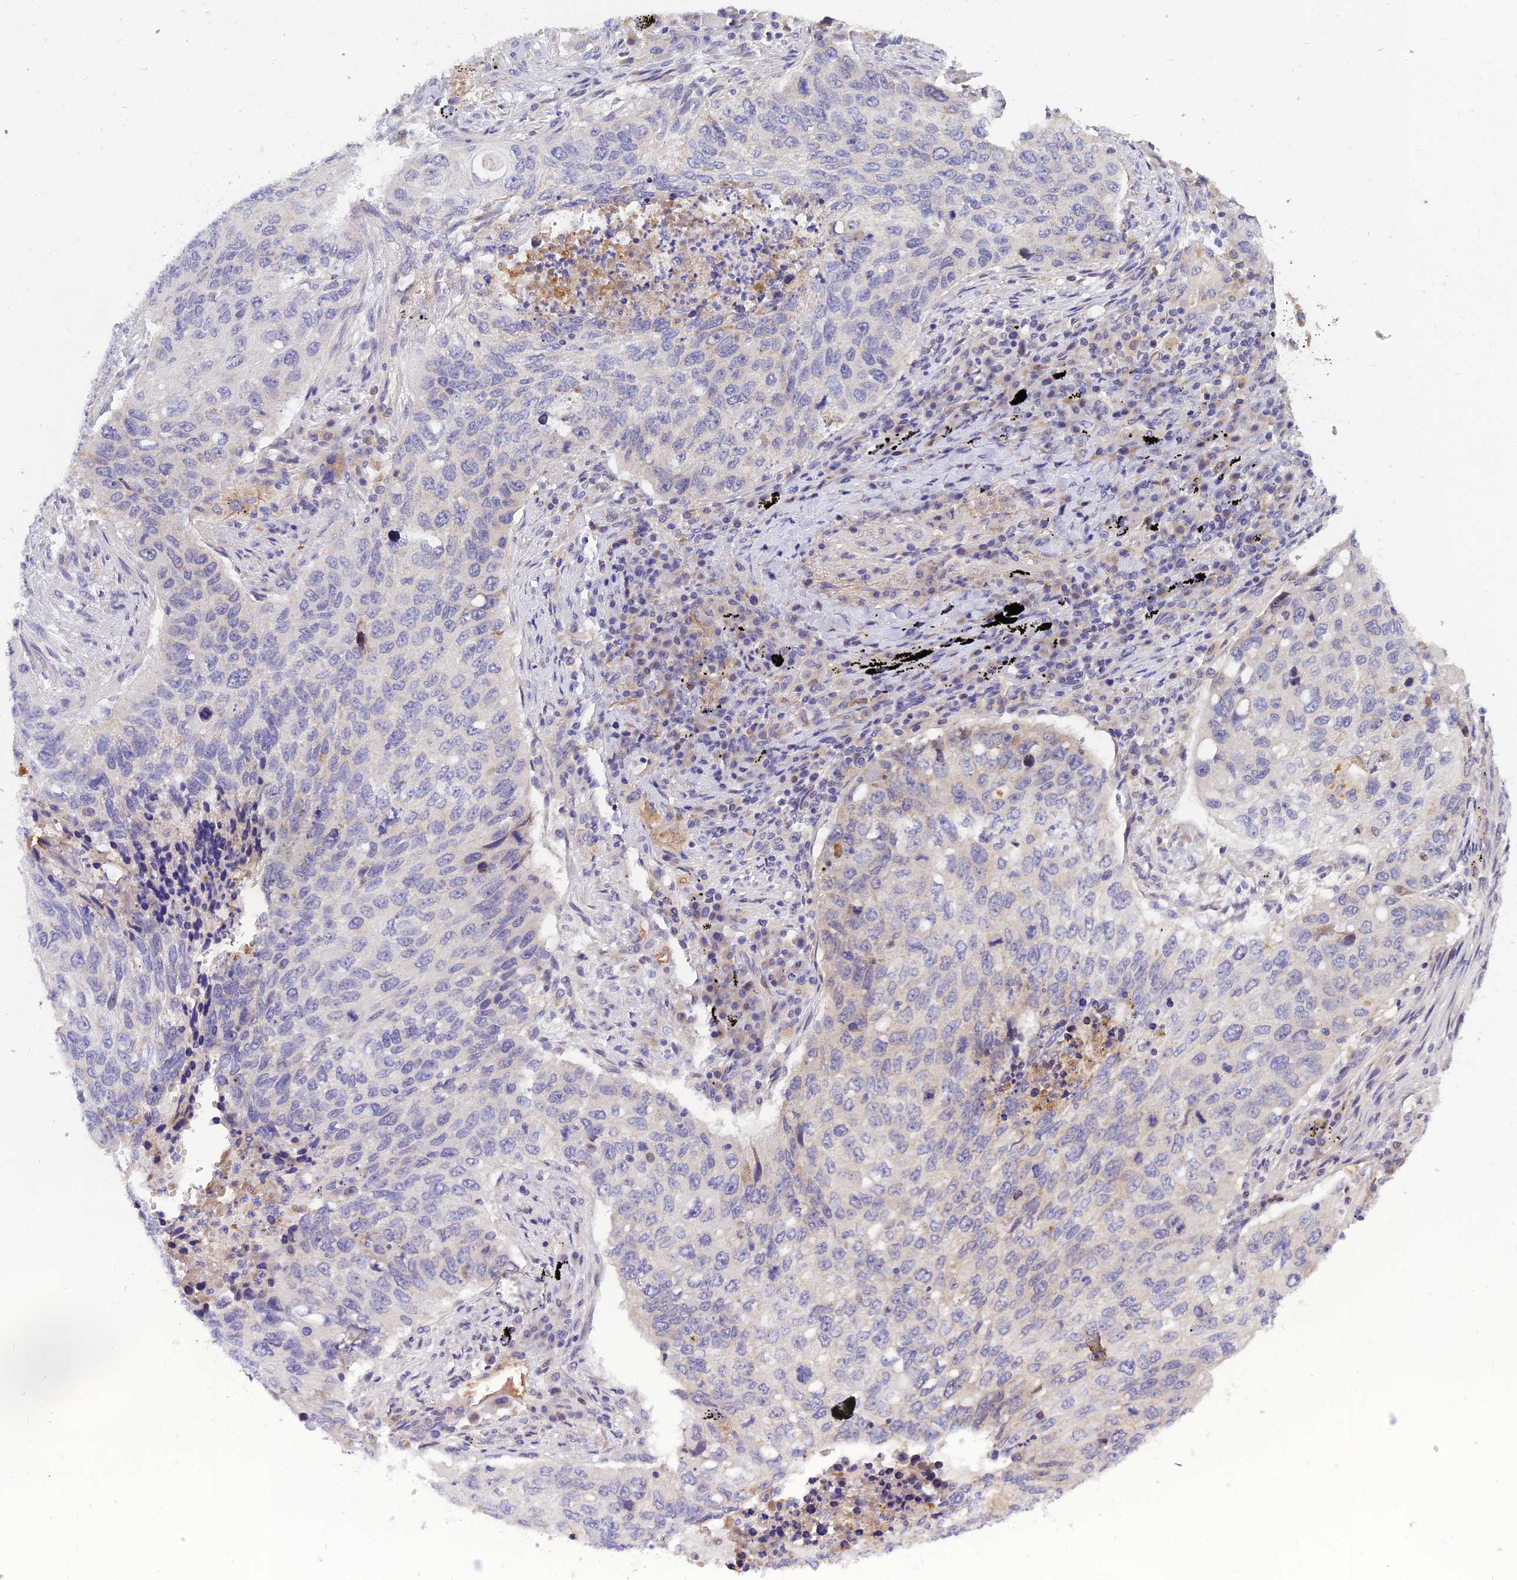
{"staining": {"intensity": "negative", "quantity": "none", "location": "none"}, "tissue": "lung cancer", "cell_type": "Tumor cells", "image_type": "cancer", "snomed": [{"axis": "morphology", "description": "Squamous cell carcinoma, NOS"}, {"axis": "topography", "description": "Lung"}], "caption": "This is an immunohistochemistry photomicrograph of lung squamous cell carcinoma. There is no positivity in tumor cells.", "gene": "ANKS4B", "patient": {"sex": "female", "age": 63}}